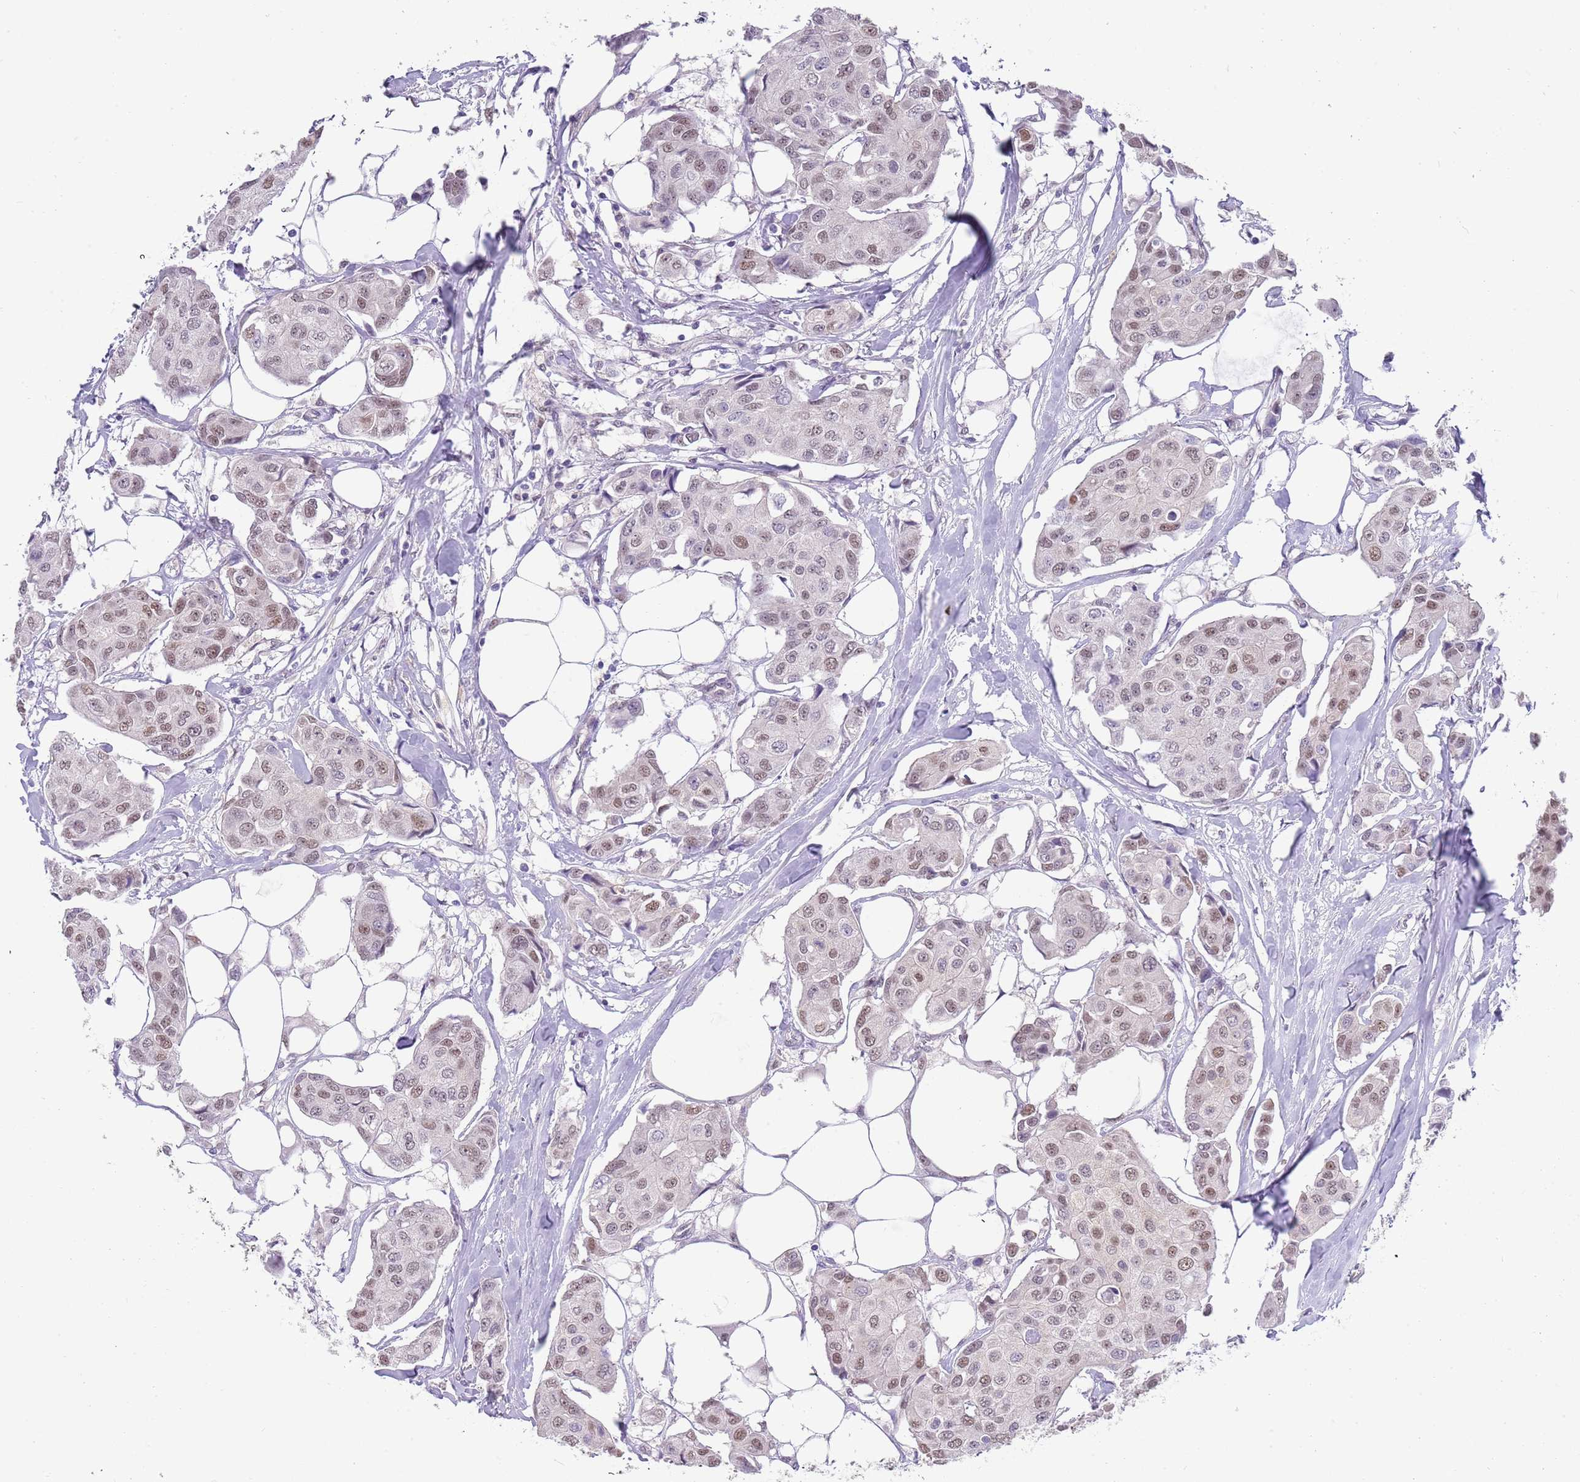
{"staining": {"intensity": "weak", "quantity": "25%-75%", "location": "nuclear"}, "tissue": "breast cancer", "cell_type": "Tumor cells", "image_type": "cancer", "snomed": [{"axis": "morphology", "description": "Duct carcinoma"}, {"axis": "topography", "description": "Breast"}, {"axis": "topography", "description": "Lymph node"}], "caption": "Tumor cells show low levels of weak nuclear positivity in about 25%-75% of cells in breast cancer. Immunohistochemistry stains the protein in brown and the nuclei are stained blue.", "gene": "SEPHS2", "patient": {"sex": "female", "age": 80}}